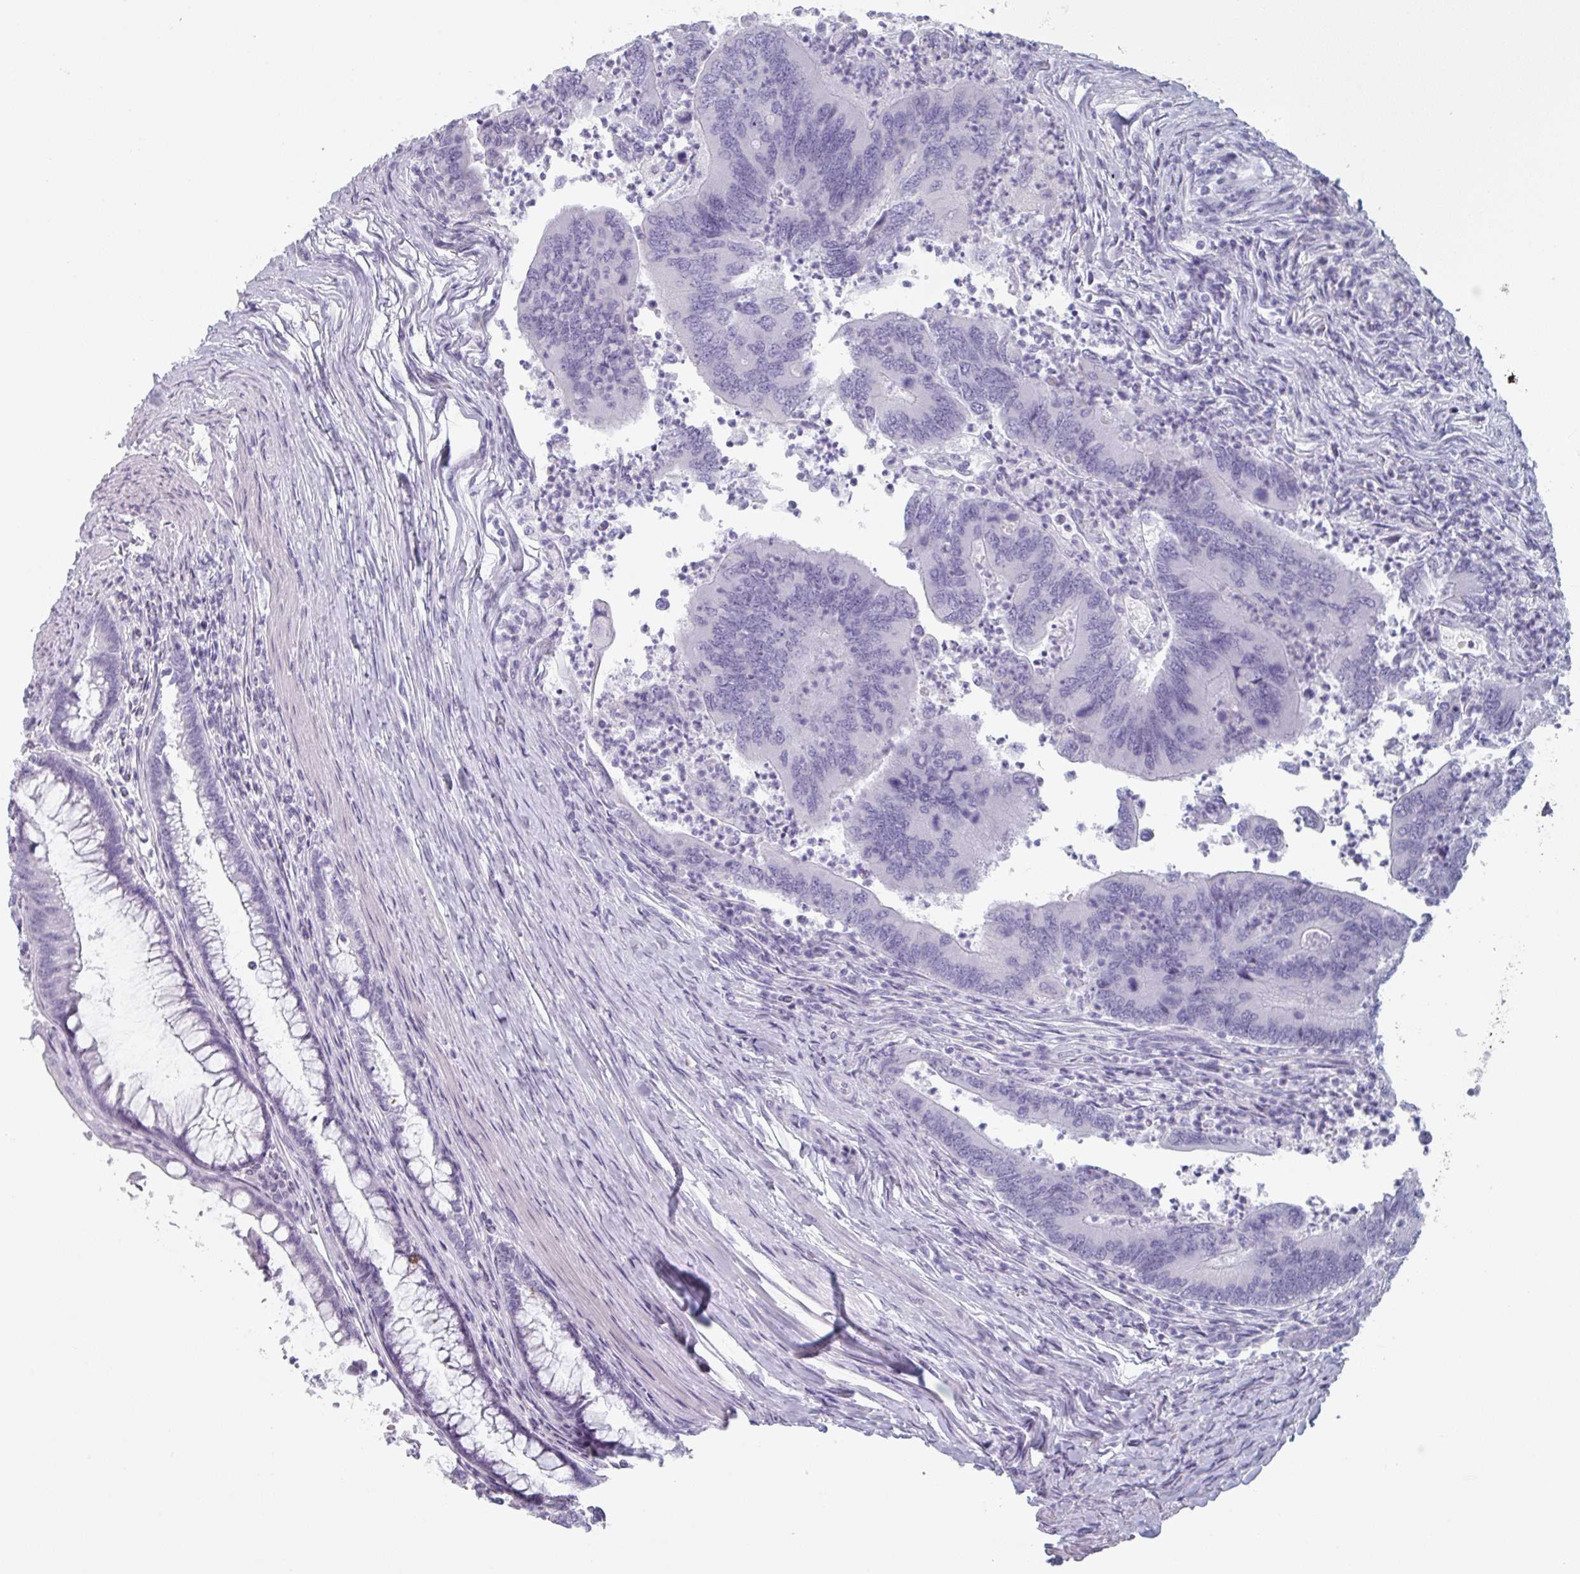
{"staining": {"intensity": "negative", "quantity": "none", "location": "none"}, "tissue": "colorectal cancer", "cell_type": "Tumor cells", "image_type": "cancer", "snomed": [{"axis": "morphology", "description": "Adenocarcinoma, NOS"}, {"axis": "topography", "description": "Colon"}], "caption": "Colorectal cancer was stained to show a protein in brown. There is no significant expression in tumor cells.", "gene": "SLC35G2", "patient": {"sex": "female", "age": 67}}